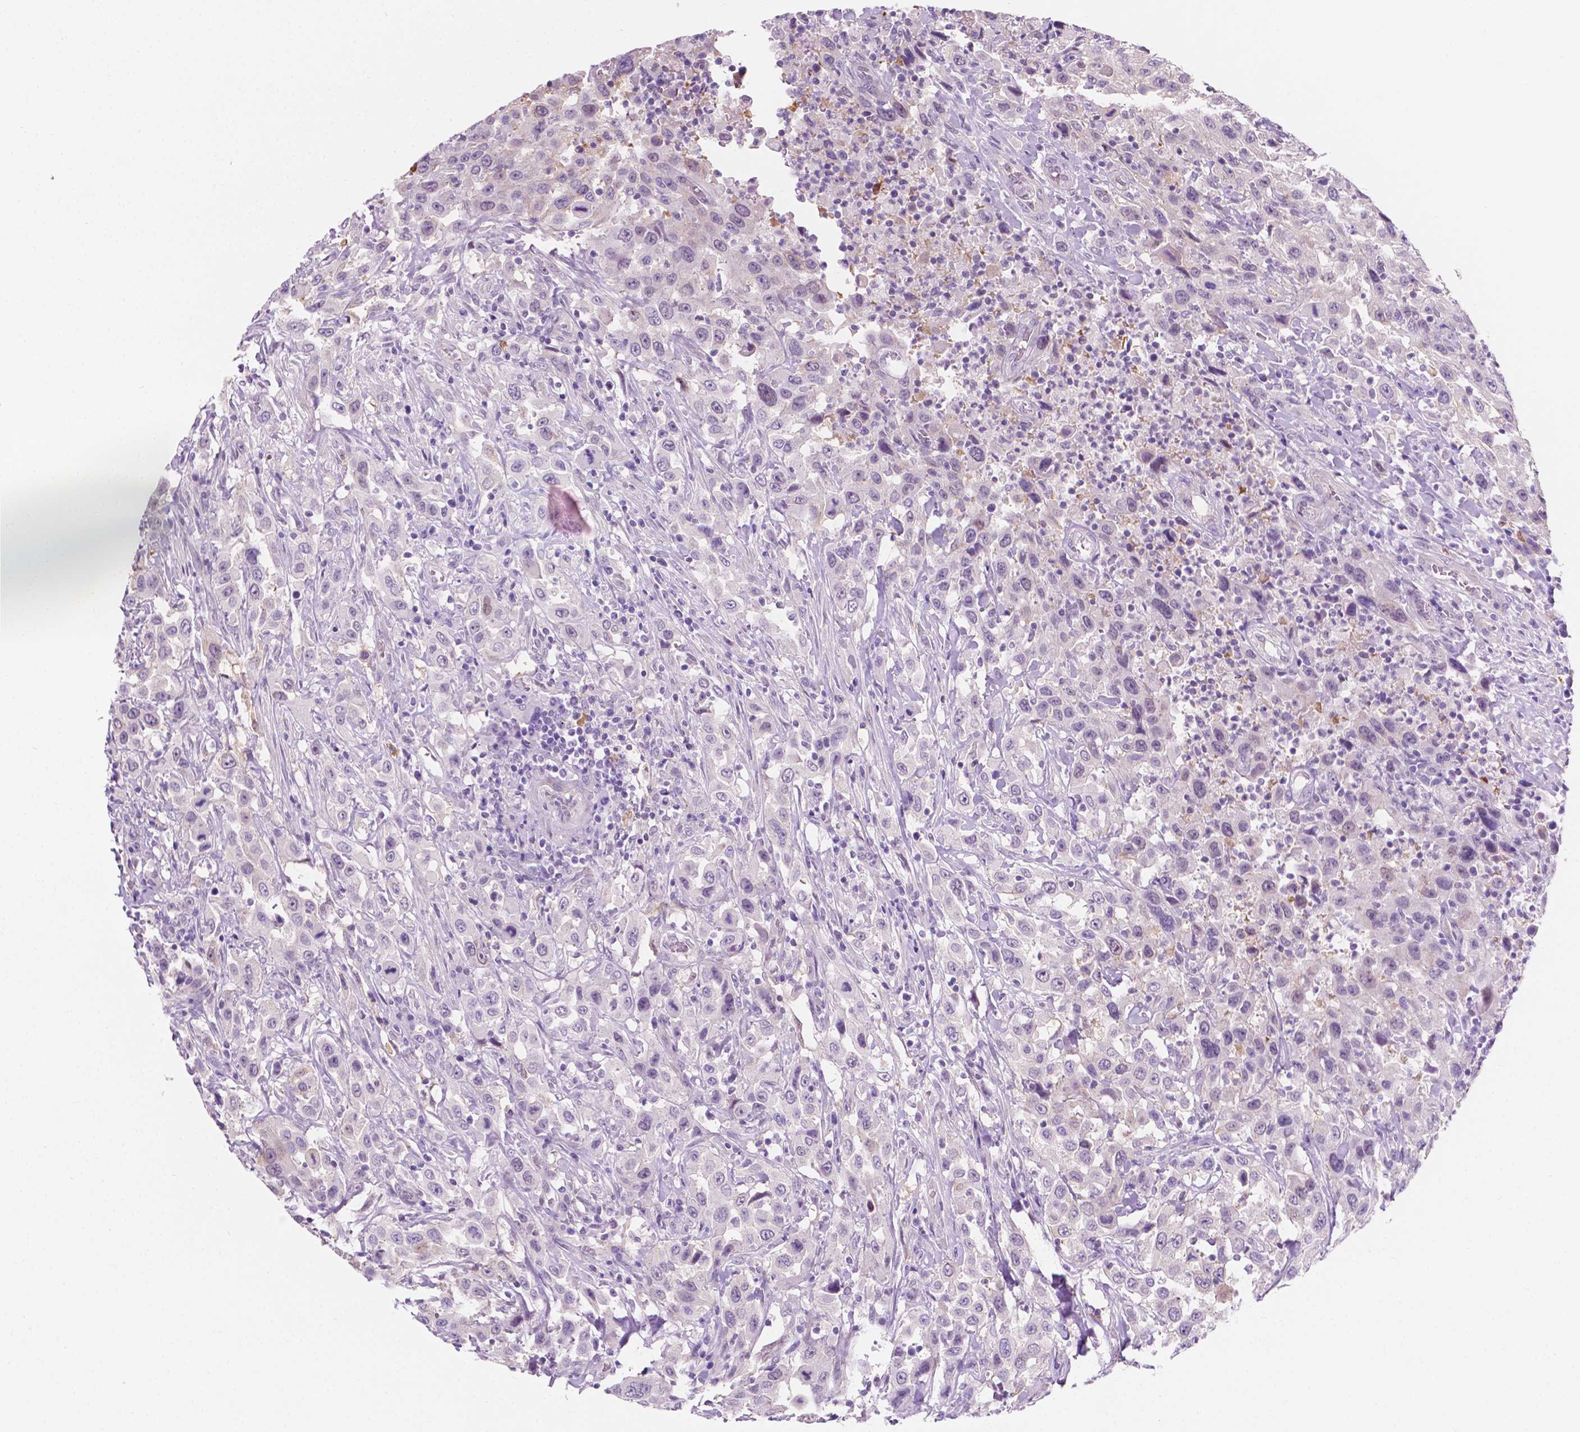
{"staining": {"intensity": "negative", "quantity": "none", "location": "none"}, "tissue": "urothelial cancer", "cell_type": "Tumor cells", "image_type": "cancer", "snomed": [{"axis": "morphology", "description": "Urothelial carcinoma, High grade"}, {"axis": "topography", "description": "Urinary bladder"}], "caption": "Human urothelial cancer stained for a protein using immunohistochemistry (IHC) shows no staining in tumor cells.", "gene": "EPPK1", "patient": {"sex": "male", "age": 61}}